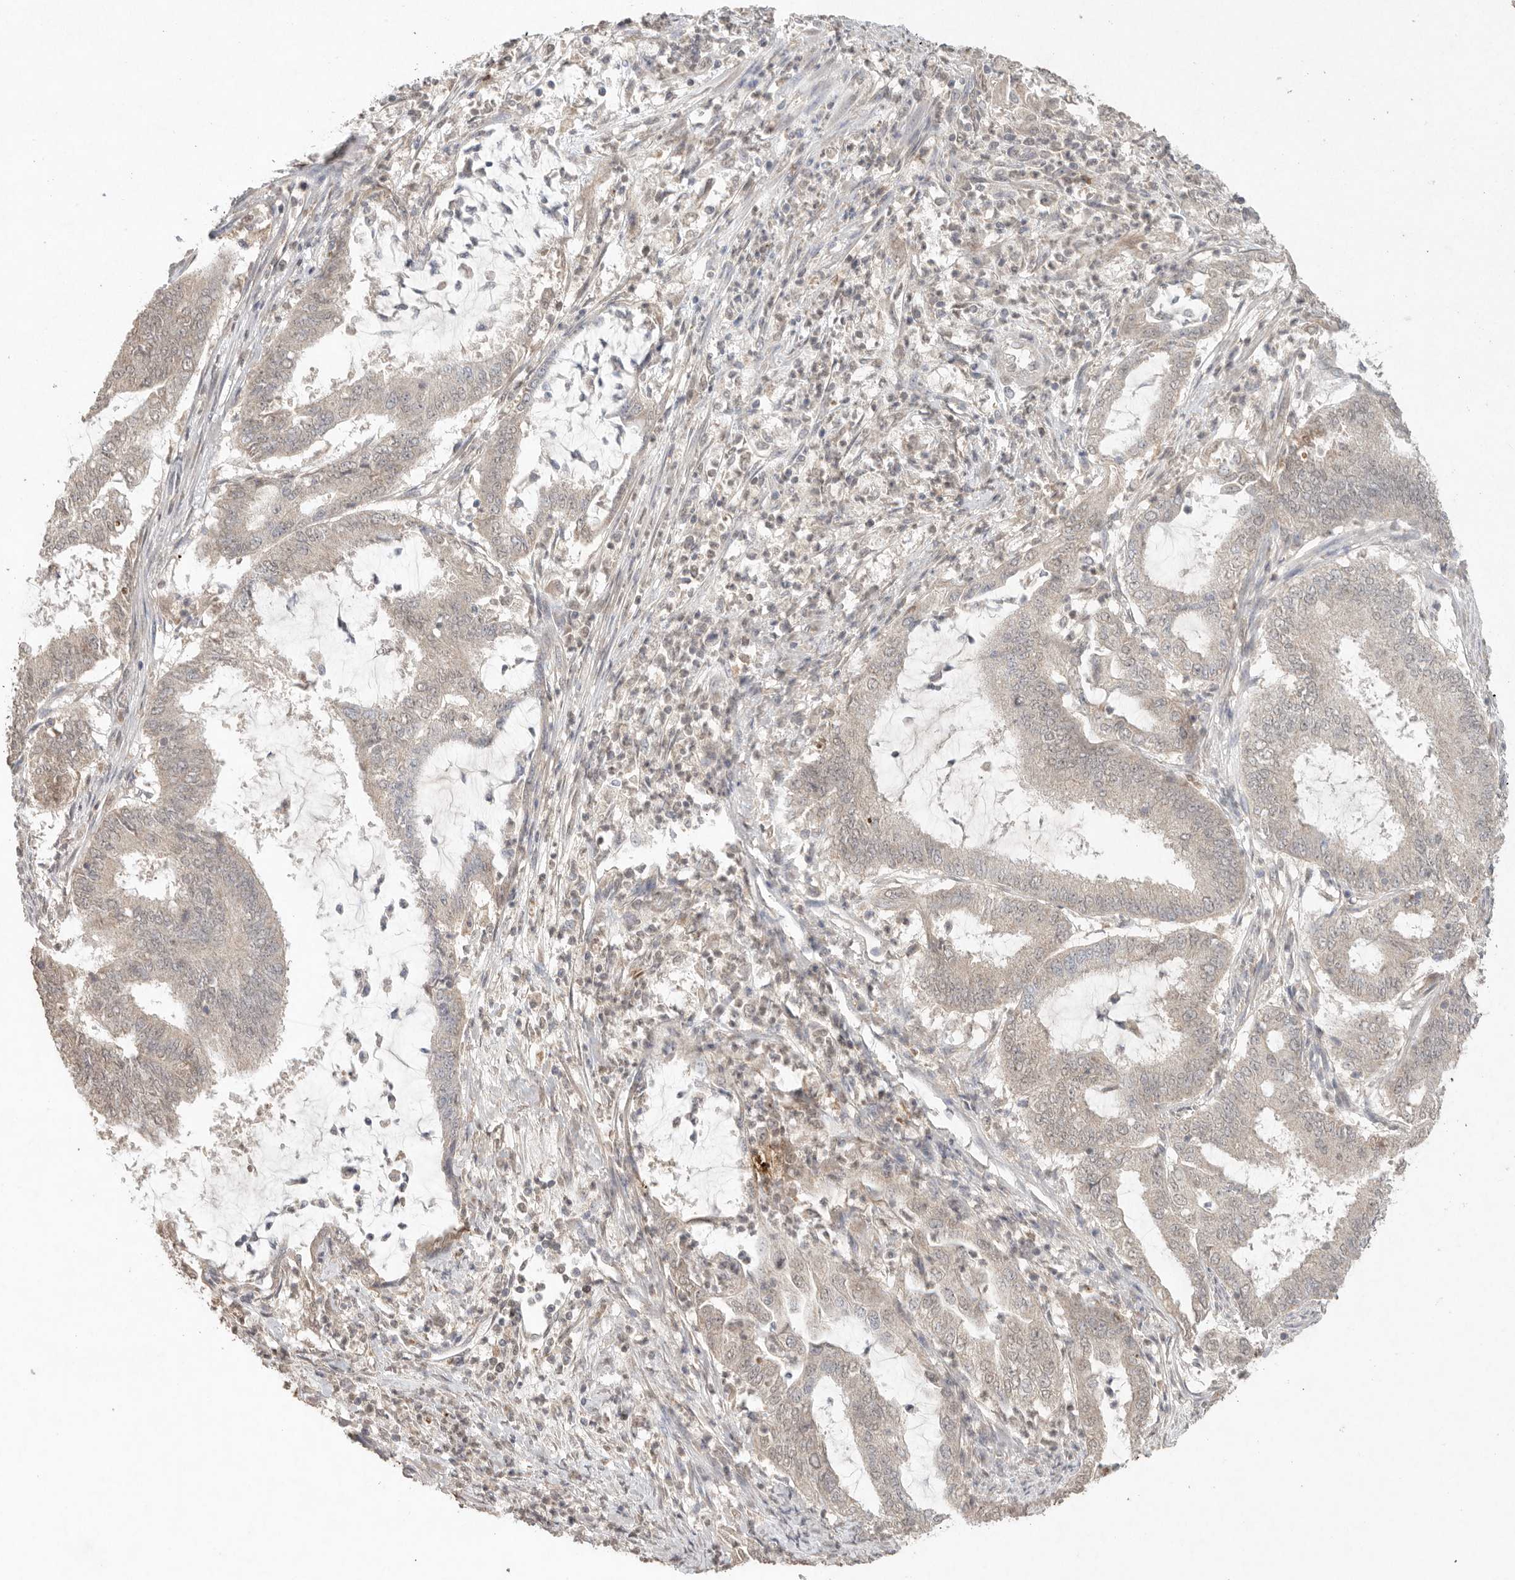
{"staining": {"intensity": "negative", "quantity": "none", "location": "none"}, "tissue": "endometrial cancer", "cell_type": "Tumor cells", "image_type": "cancer", "snomed": [{"axis": "morphology", "description": "Adenocarcinoma, NOS"}, {"axis": "topography", "description": "Endometrium"}], "caption": "High magnification brightfield microscopy of adenocarcinoma (endometrial) stained with DAB (3,3'-diaminobenzidine) (brown) and counterstained with hematoxylin (blue): tumor cells show no significant staining.", "gene": "KLK5", "patient": {"sex": "female", "age": 51}}